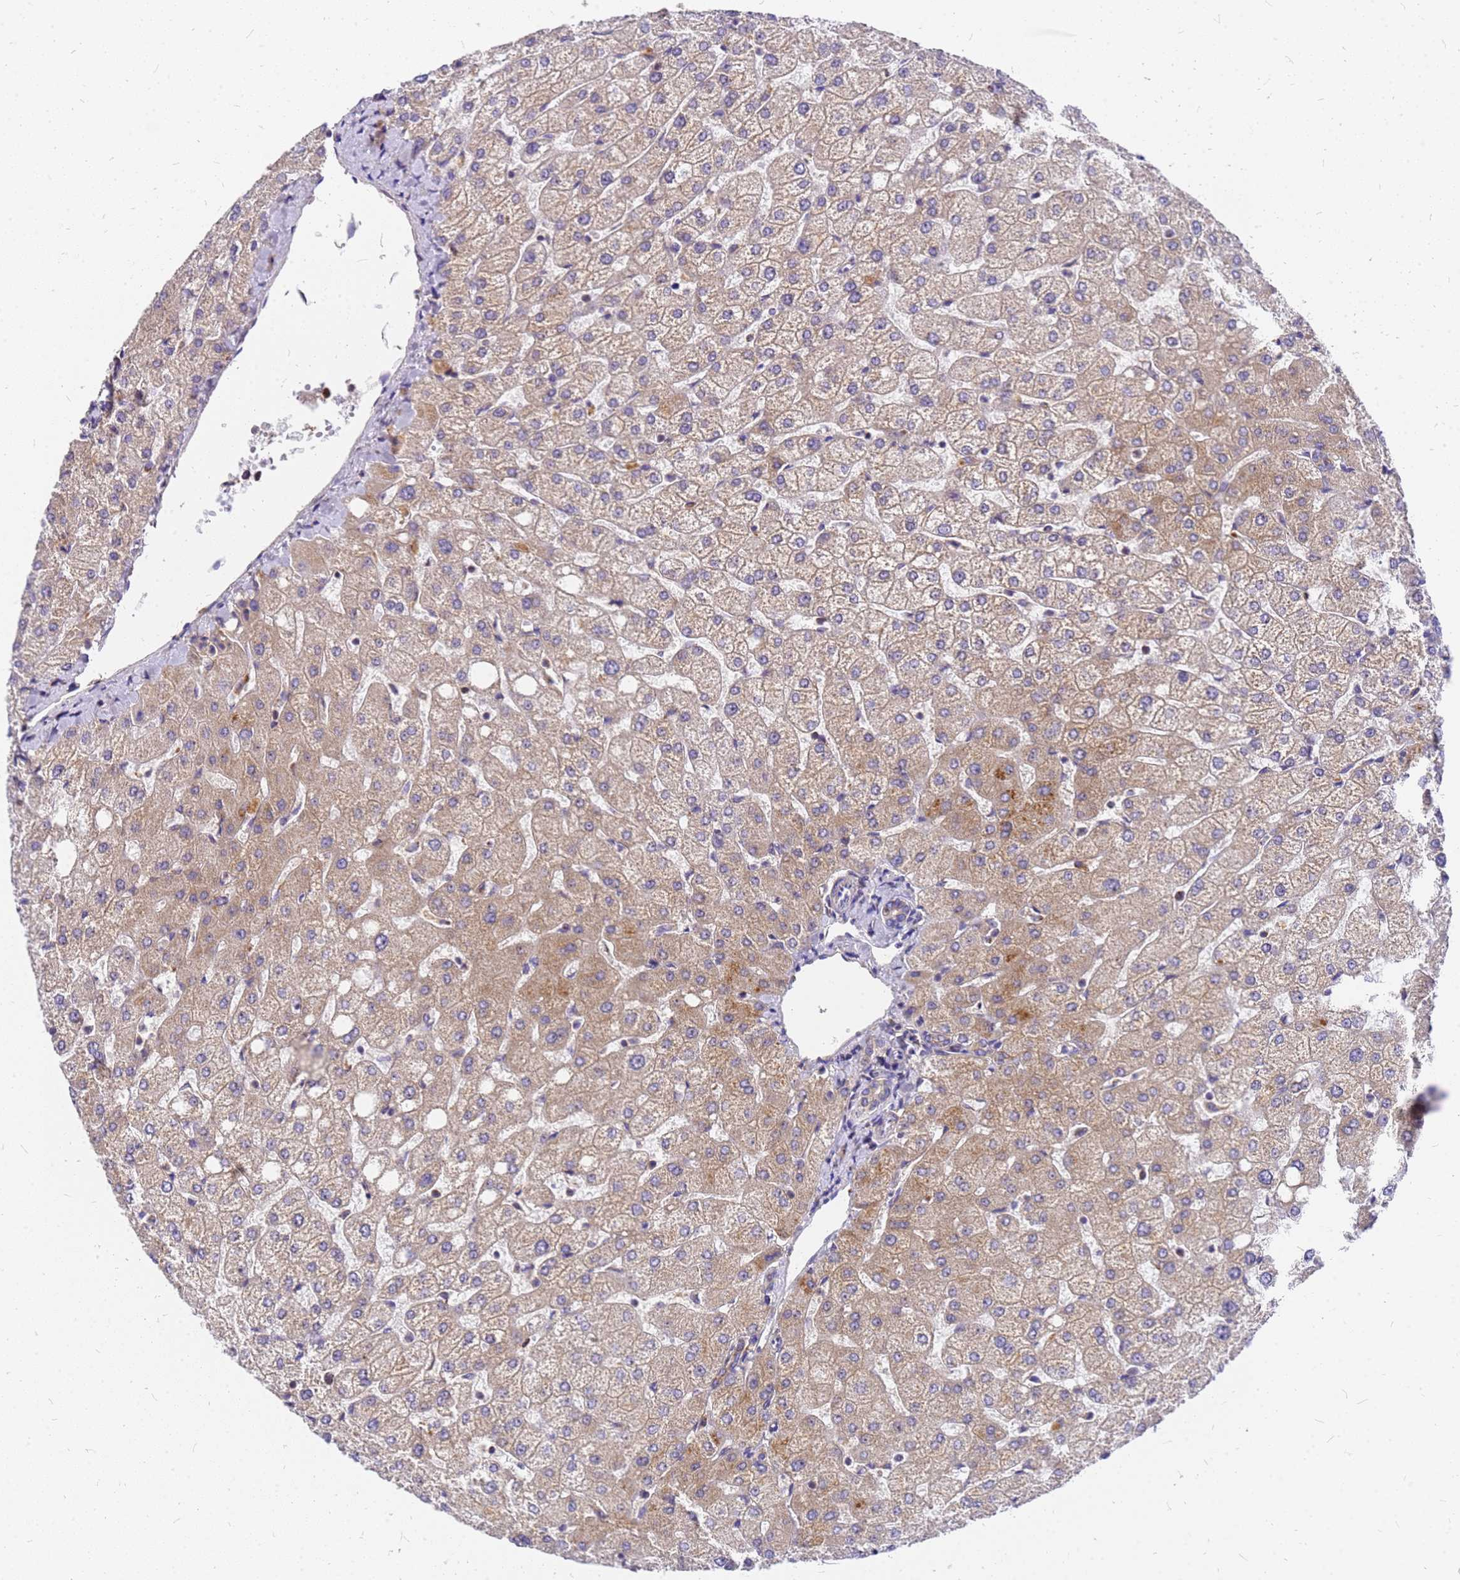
{"staining": {"intensity": "weak", "quantity": "<25%", "location": "cytoplasmic/membranous"}, "tissue": "liver", "cell_type": "Cholangiocytes", "image_type": "normal", "snomed": [{"axis": "morphology", "description": "Normal tissue, NOS"}, {"axis": "topography", "description": "Liver"}], "caption": "High power microscopy photomicrograph of an IHC photomicrograph of normal liver, revealing no significant expression in cholangiocytes. (Immunohistochemistry, brightfield microscopy, high magnification).", "gene": "MRPS26", "patient": {"sex": "female", "age": 54}}